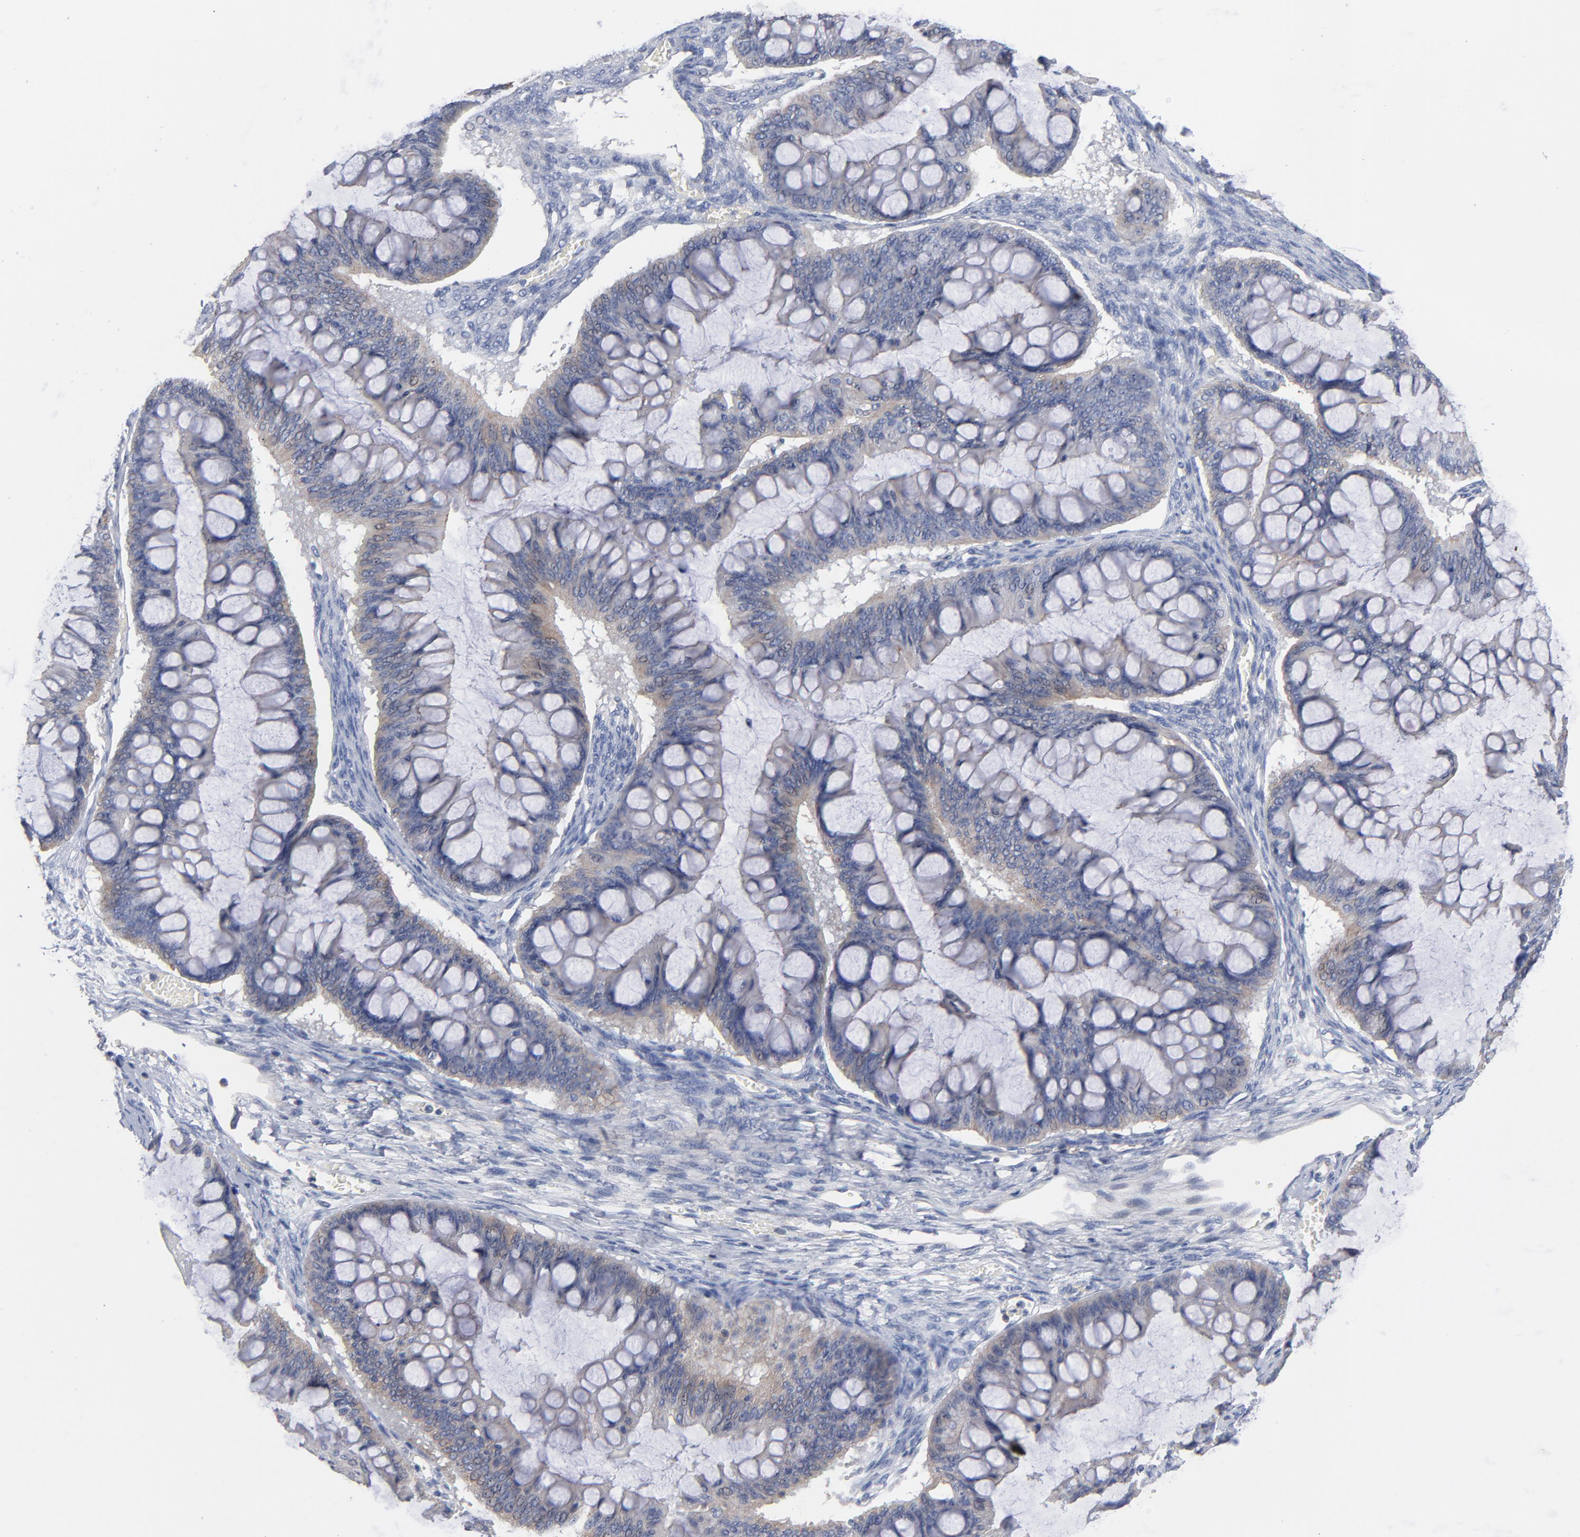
{"staining": {"intensity": "weak", "quantity": ">75%", "location": "cytoplasmic/membranous"}, "tissue": "ovarian cancer", "cell_type": "Tumor cells", "image_type": "cancer", "snomed": [{"axis": "morphology", "description": "Cystadenocarcinoma, mucinous, NOS"}, {"axis": "topography", "description": "Ovary"}], "caption": "Immunohistochemistry (IHC) staining of ovarian mucinous cystadenocarcinoma, which displays low levels of weak cytoplasmic/membranous staining in about >75% of tumor cells indicating weak cytoplasmic/membranous protein expression. The staining was performed using DAB (brown) for protein detection and nuclei were counterstained in hematoxylin (blue).", "gene": "PDLIM2", "patient": {"sex": "female", "age": 73}}